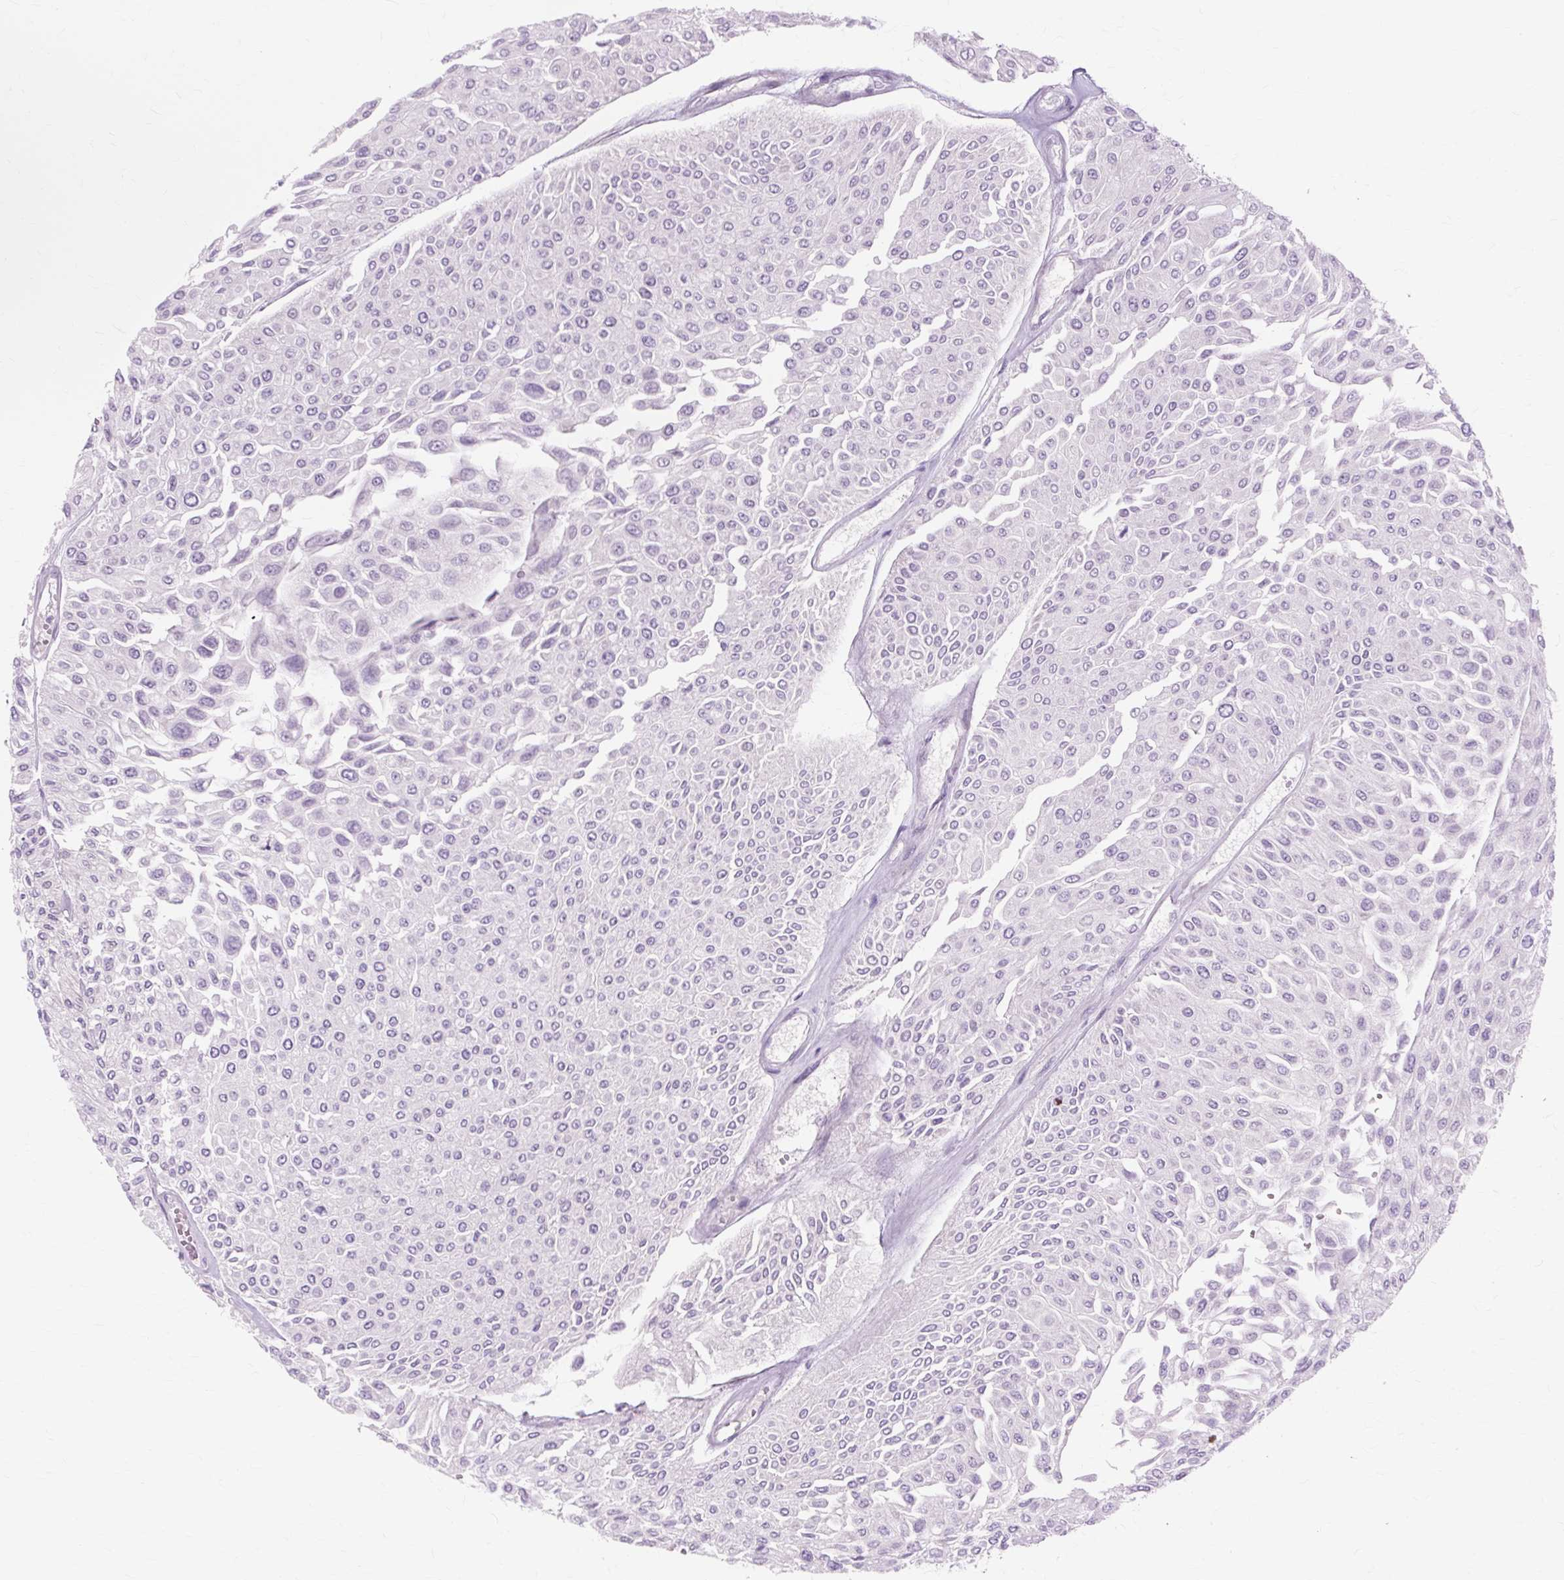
{"staining": {"intensity": "negative", "quantity": "none", "location": "none"}, "tissue": "urothelial cancer", "cell_type": "Tumor cells", "image_type": "cancer", "snomed": [{"axis": "morphology", "description": "Urothelial carcinoma, Low grade"}, {"axis": "topography", "description": "Urinary bladder"}], "caption": "Protein analysis of low-grade urothelial carcinoma displays no significant expression in tumor cells.", "gene": "ZNF35", "patient": {"sex": "male", "age": 67}}